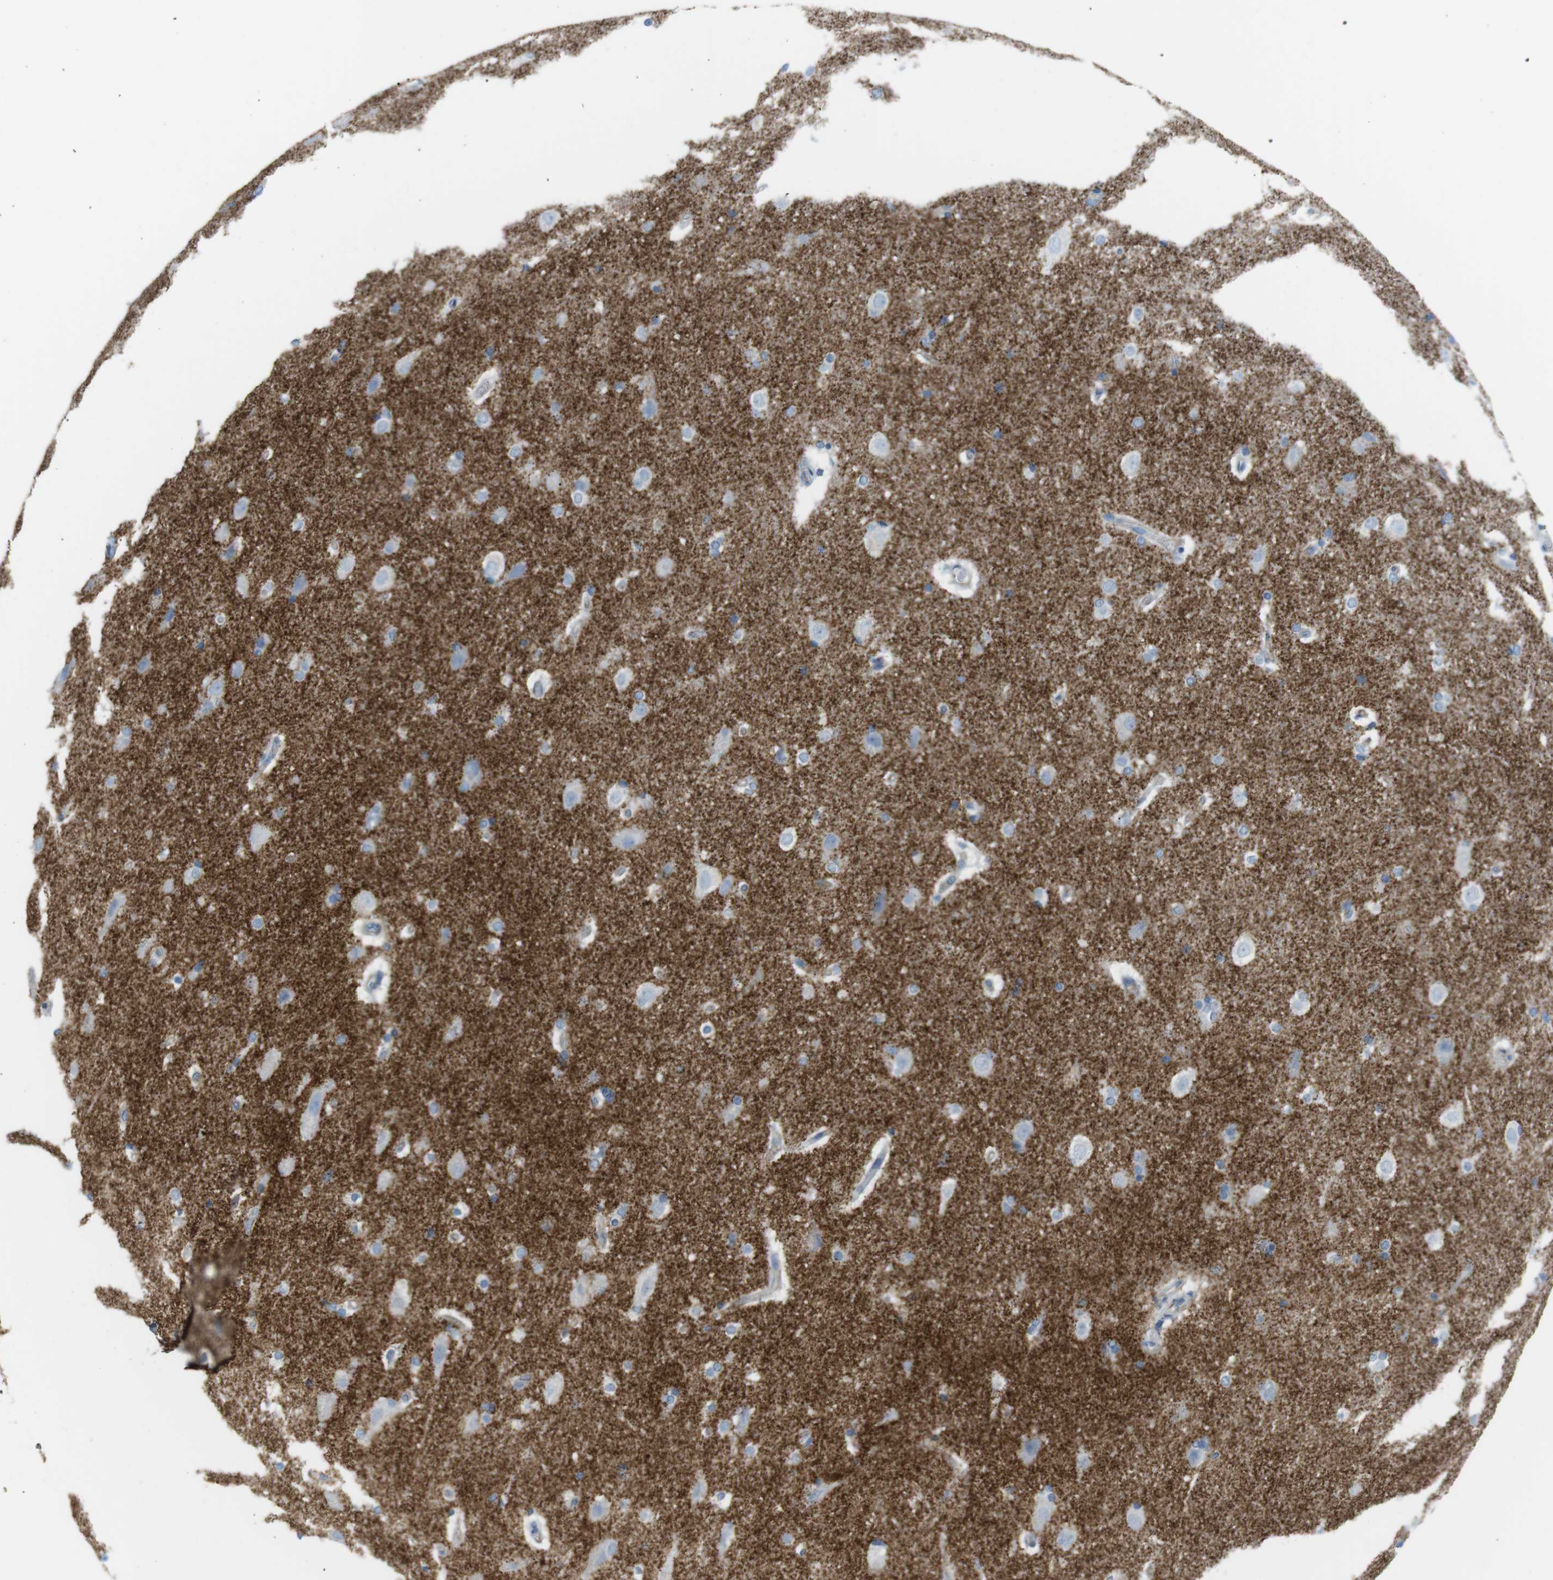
{"staining": {"intensity": "negative", "quantity": "none", "location": "none"}, "tissue": "hippocampus", "cell_type": "Glial cells", "image_type": "normal", "snomed": [{"axis": "morphology", "description": "Normal tissue, NOS"}, {"axis": "topography", "description": "Hippocampus"}], "caption": "Glial cells show no significant staining in unremarkable hippocampus. (DAB immunohistochemistry with hematoxylin counter stain).", "gene": "VAMP1", "patient": {"sex": "female", "age": 19}}